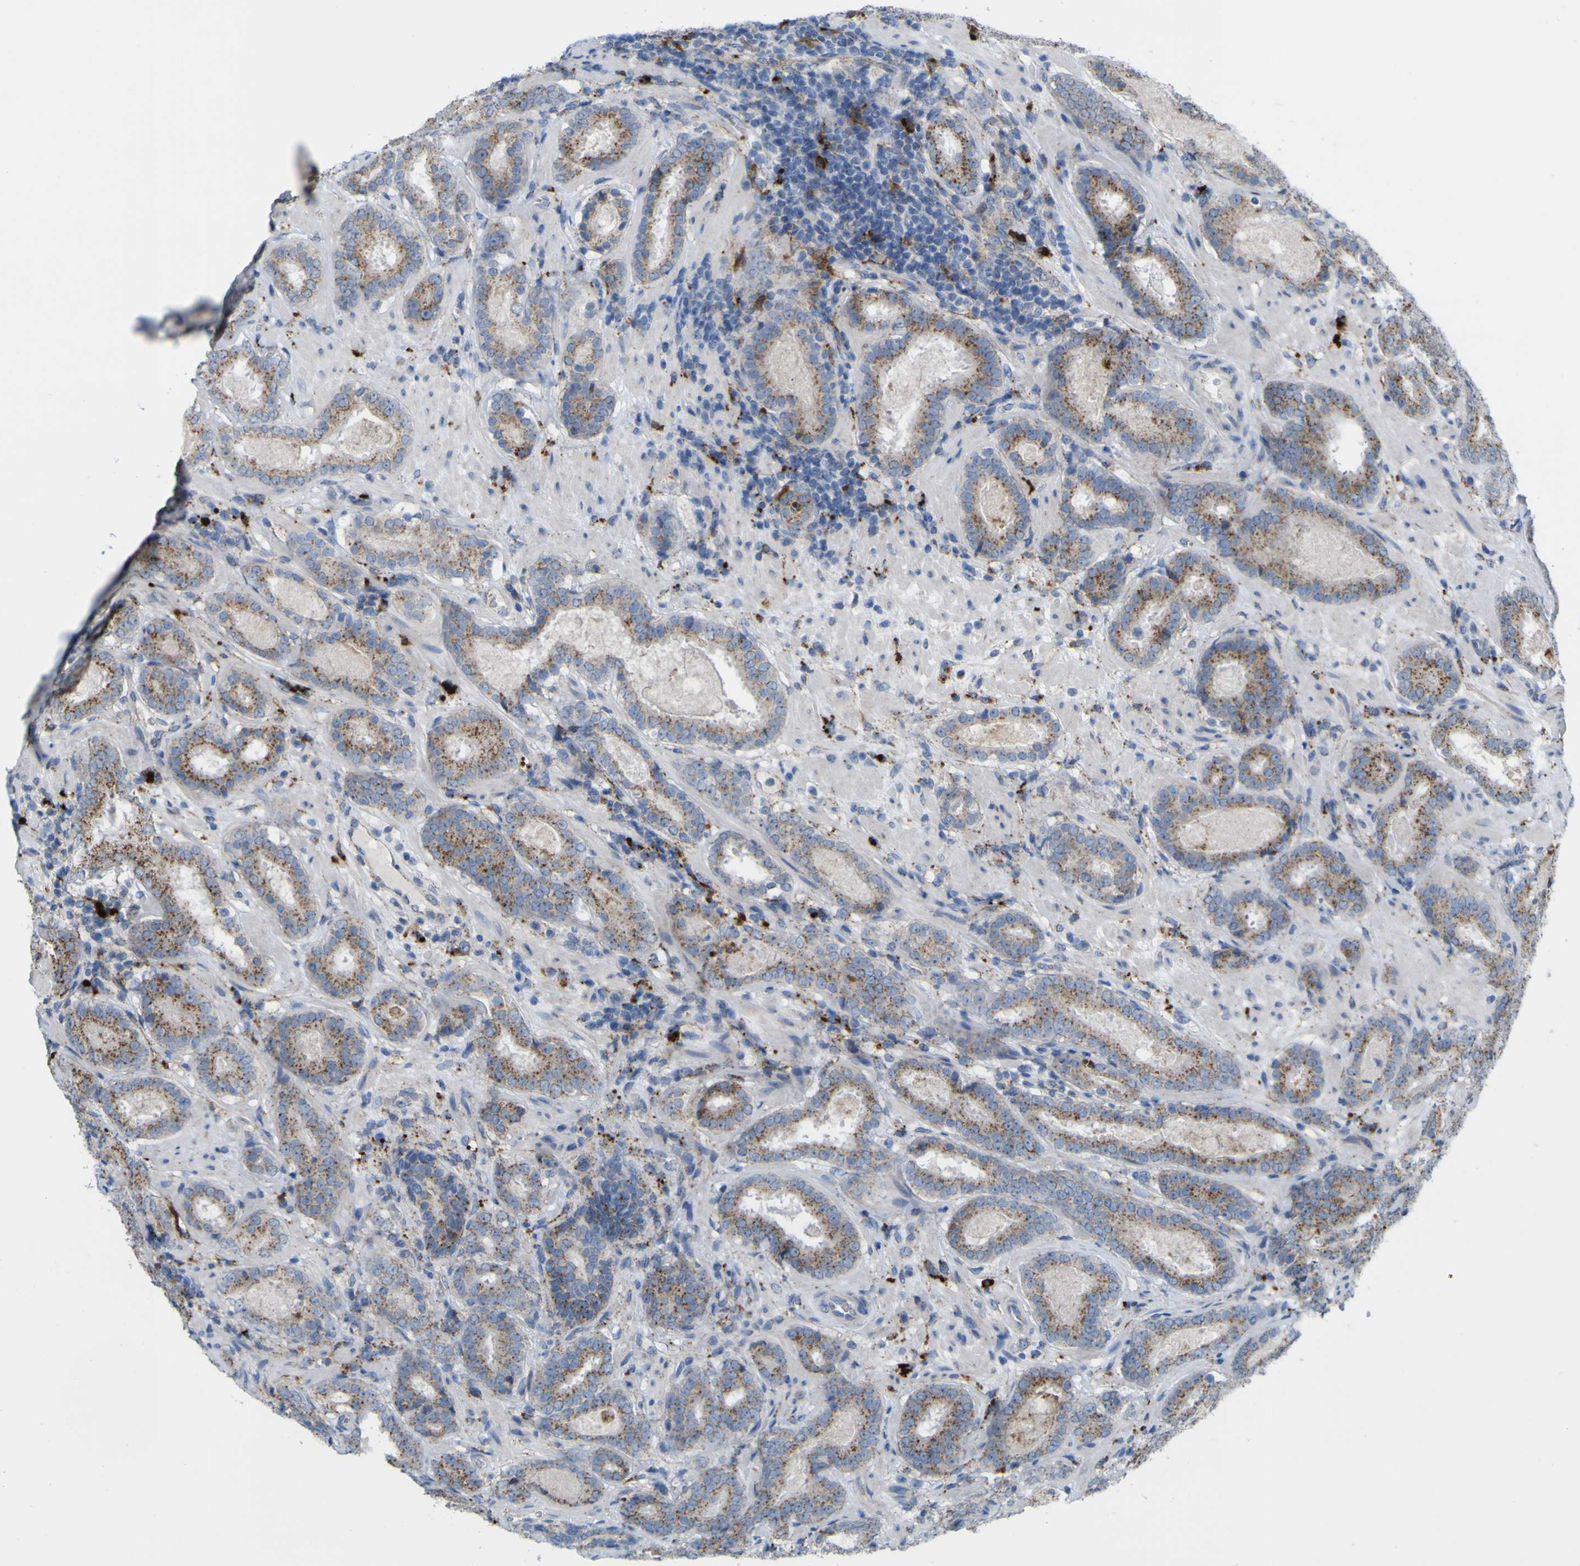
{"staining": {"intensity": "moderate", "quantity": ">75%", "location": "cytoplasmic/membranous"}, "tissue": "prostate cancer", "cell_type": "Tumor cells", "image_type": "cancer", "snomed": [{"axis": "morphology", "description": "Adenocarcinoma, Low grade"}, {"axis": "topography", "description": "Prostate"}], "caption": "This is a histology image of IHC staining of prostate low-grade adenocarcinoma, which shows moderate staining in the cytoplasmic/membranous of tumor cells.", "gene": "PLD3", "patient": {"sex": "male", "age": 69}}